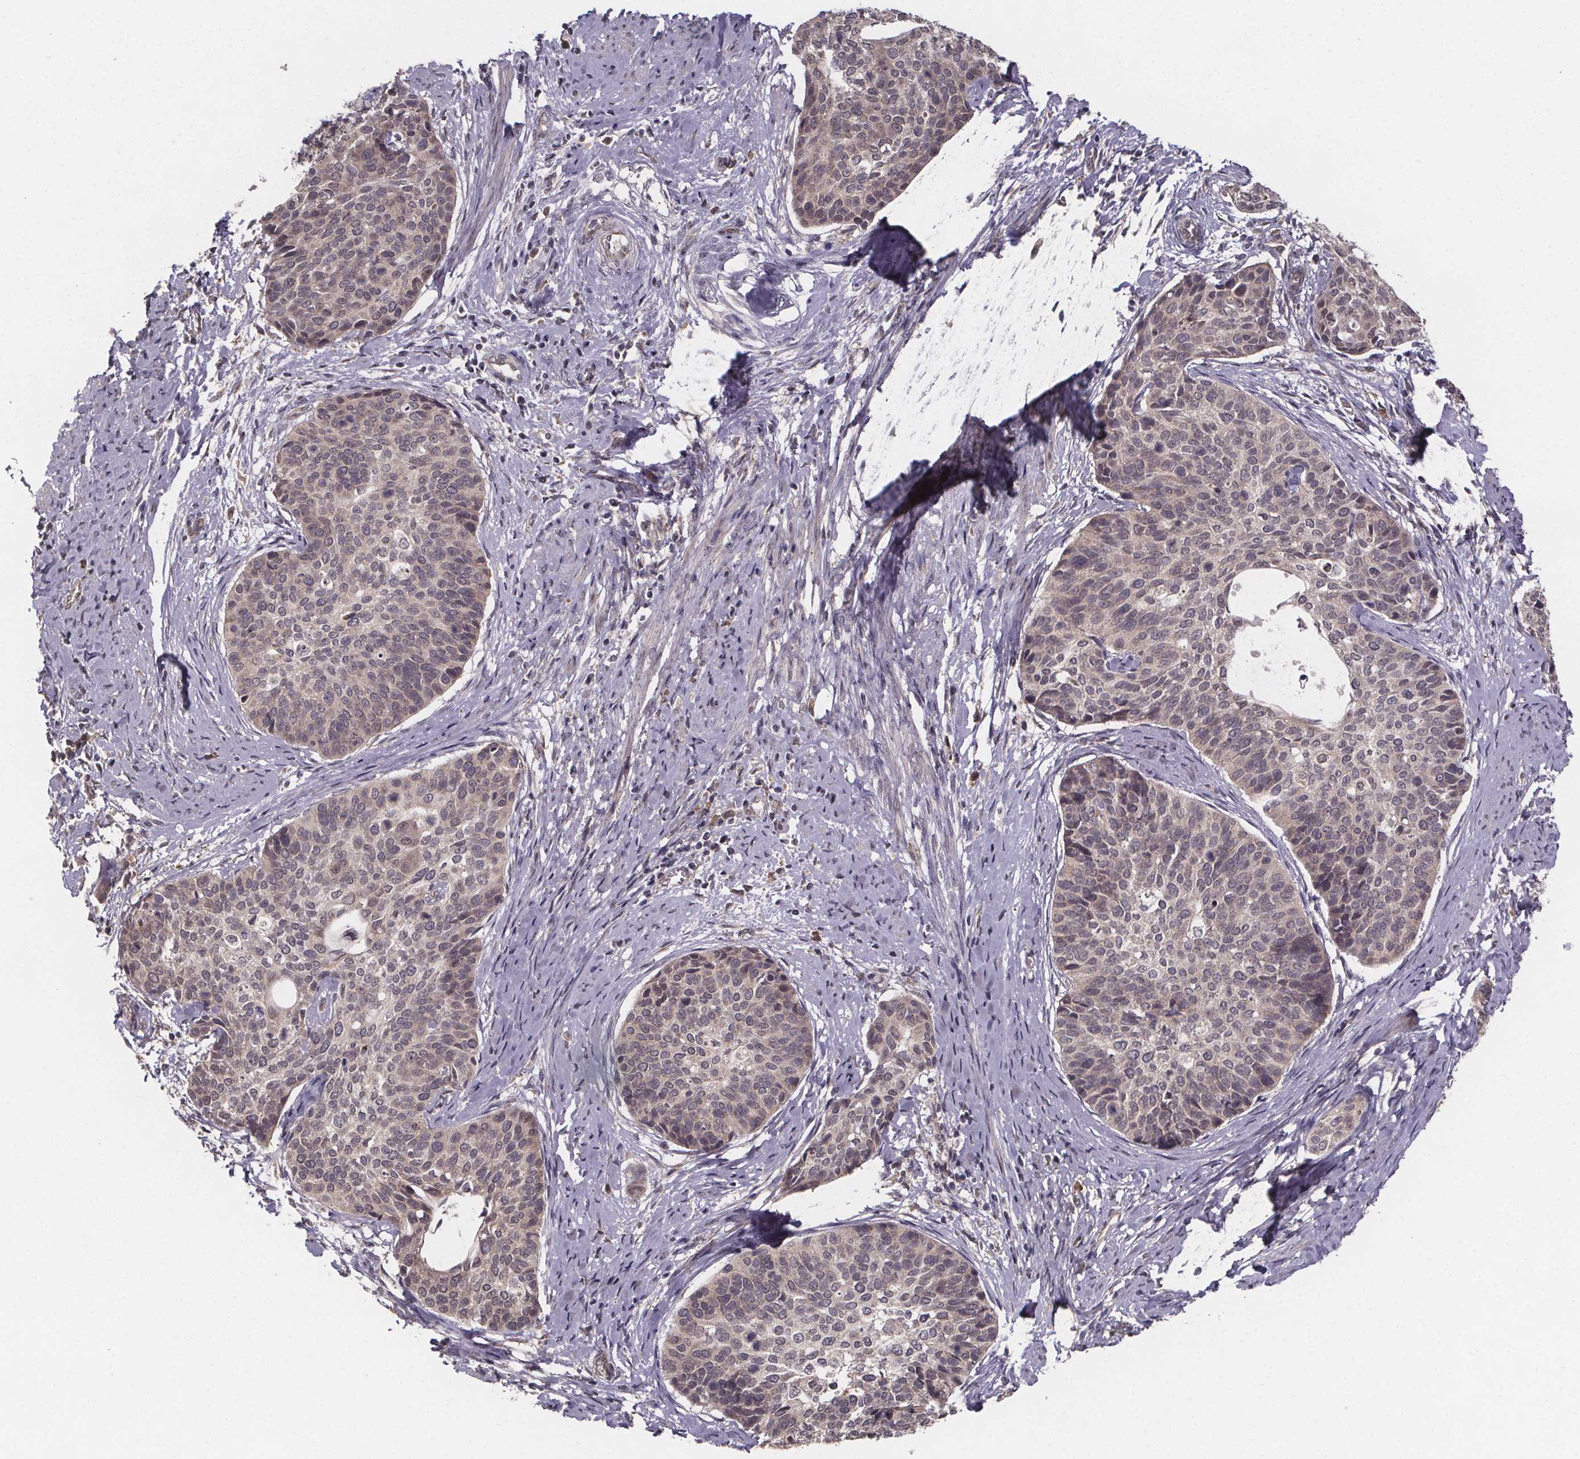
{"staining": {"intensity": "weak", "quantity": "25%-75%", "location": "cytoplasmic/membranous"}, "tissue": "cervical cancer", "cell_type": "Tumor cells", "image_type": "cancer", "snomed": [{"axis": "morphology", "description": "Squamous cell carcinoma, NOS"}, {"axis": "topography", "description": "Cervix"}], "caption": "Human cervical squamous cell carcinoma stained for a protein (brown) reveals weak cytoplasmic/membranous positive positivity in about 25%-75% of tumor cells.", "gene": "SAT1", "patient": {"sex": "female", "age": 69}}